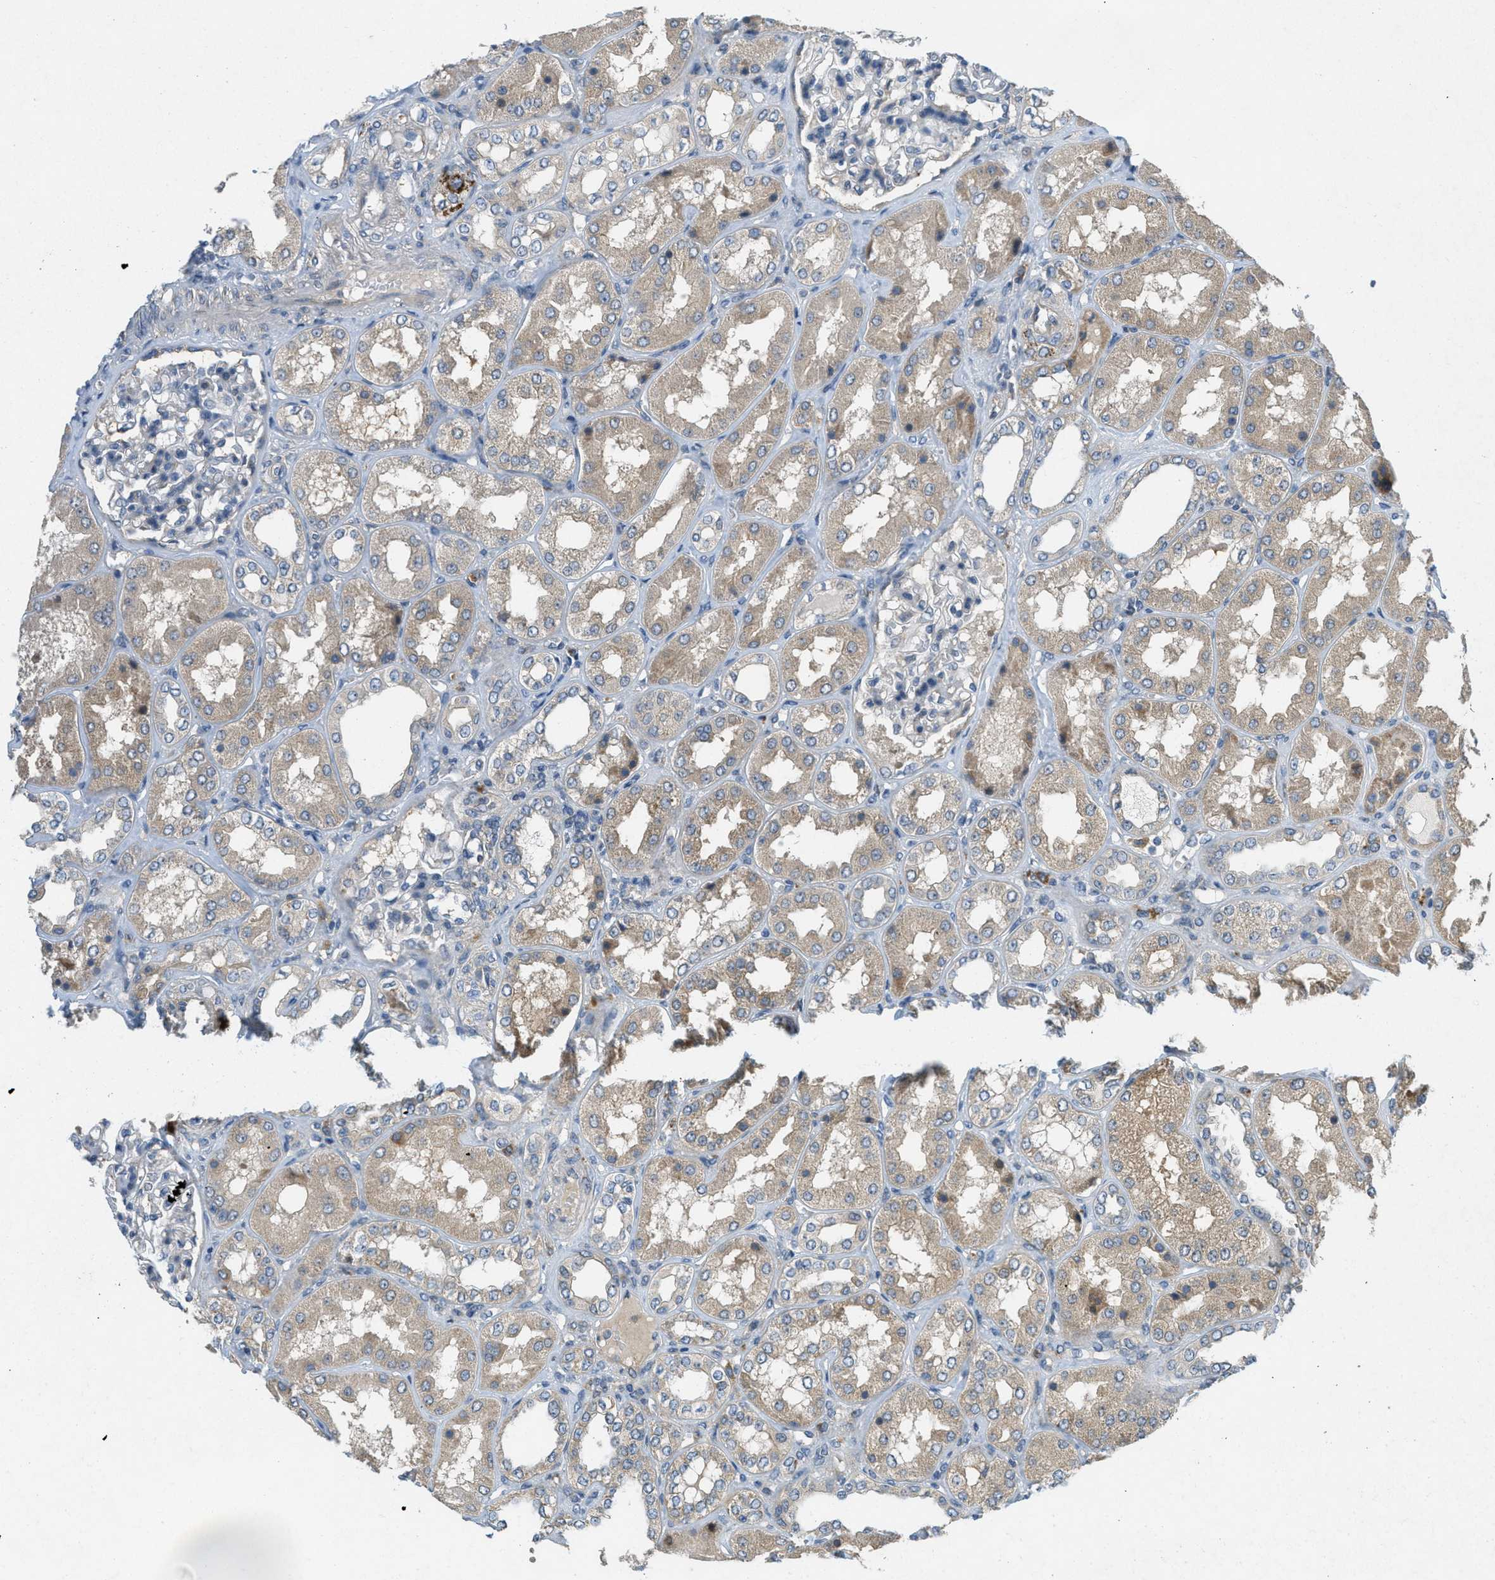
{"staining": {"intensity": "weak", "quantity": ">75%", "location": "cytoplasmic/membranous"}, "tissue": "kidney", "cell_type": "Cells in glomeruli", "image_type": "normal", "snomed": [{"axis": "morphology", "description": "Normal tissue, NOS"}, {"axis": "topography", "description": "Kidney"}], "caption": "High-magnification brightfield microscopy of normal kidney stained with DAB (3,3'-diaminobenzidine) (brown) and counterstained with hematoxylin (blue). cells in glomeruli exhibit weak cytoplasmic/membranous expression is seen in about>75% of cells. (DAB (3,3'-diaminobenzidine) IHC, brown staining for protein, blue staining for nuclei).", "gene": "ADCY6", "patient": {"sex": "female", "age": 56}}